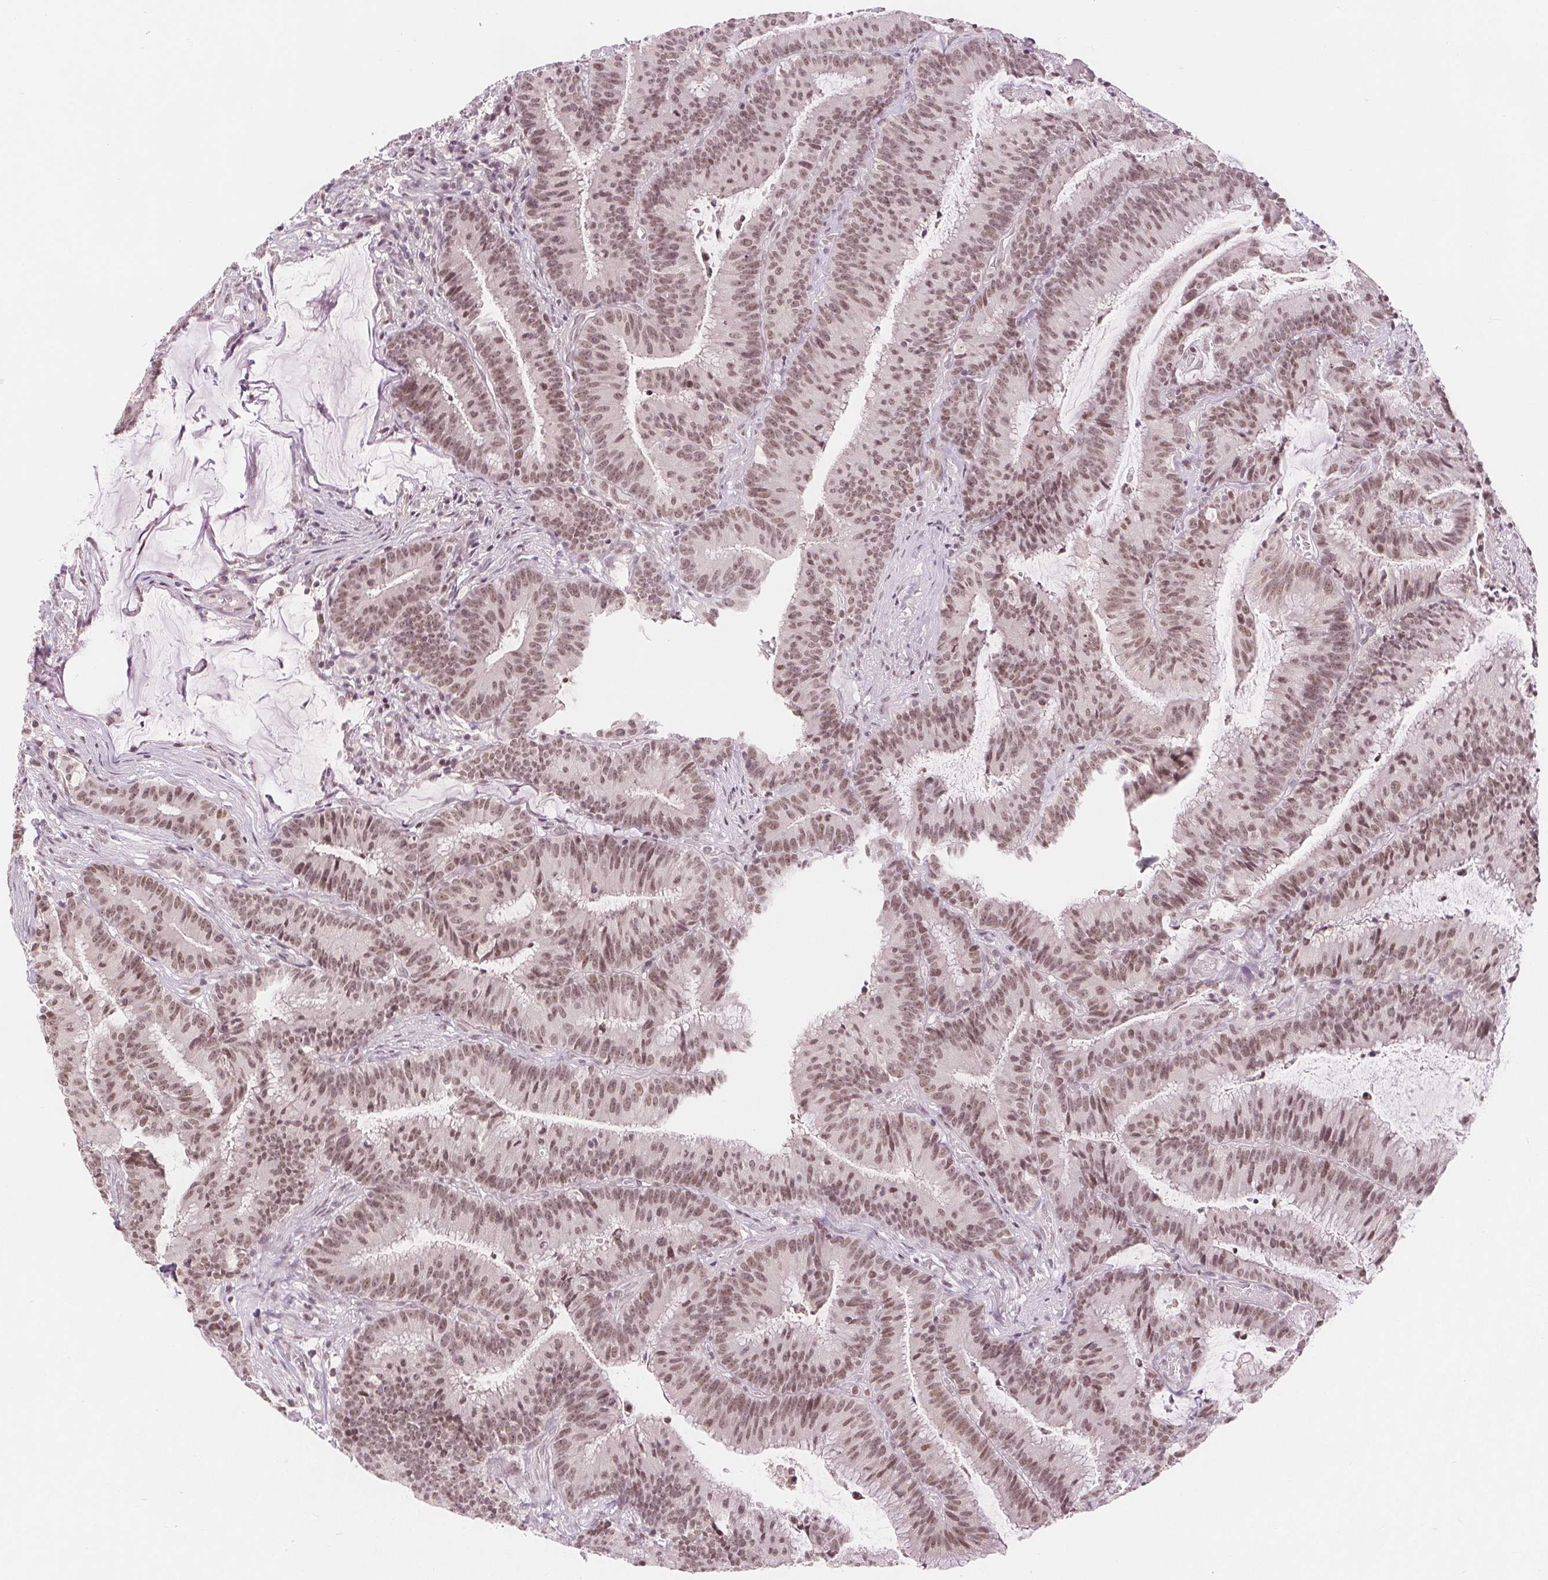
{"staining": {"intensity": "moderate", "quantity": ">75%", "location": "nuclear"}, "tissue": "colorectal cancer", "cell_type": "Tumor cells", "image_type": "cancer", "snomed": [{"axis": "morphology", "description": "Adenocarcinoma, NOS"}, {"axis": "topography", "description": "Colon"}], "caption": "This image demonstrates immunohistochemistry staining of human colorectal adenocarcinoma, with medium moderate nuclear staining in approximately >75% of tumor cells.", "gene": "DEK", "patient": {"sex": "female", "age": 78}}